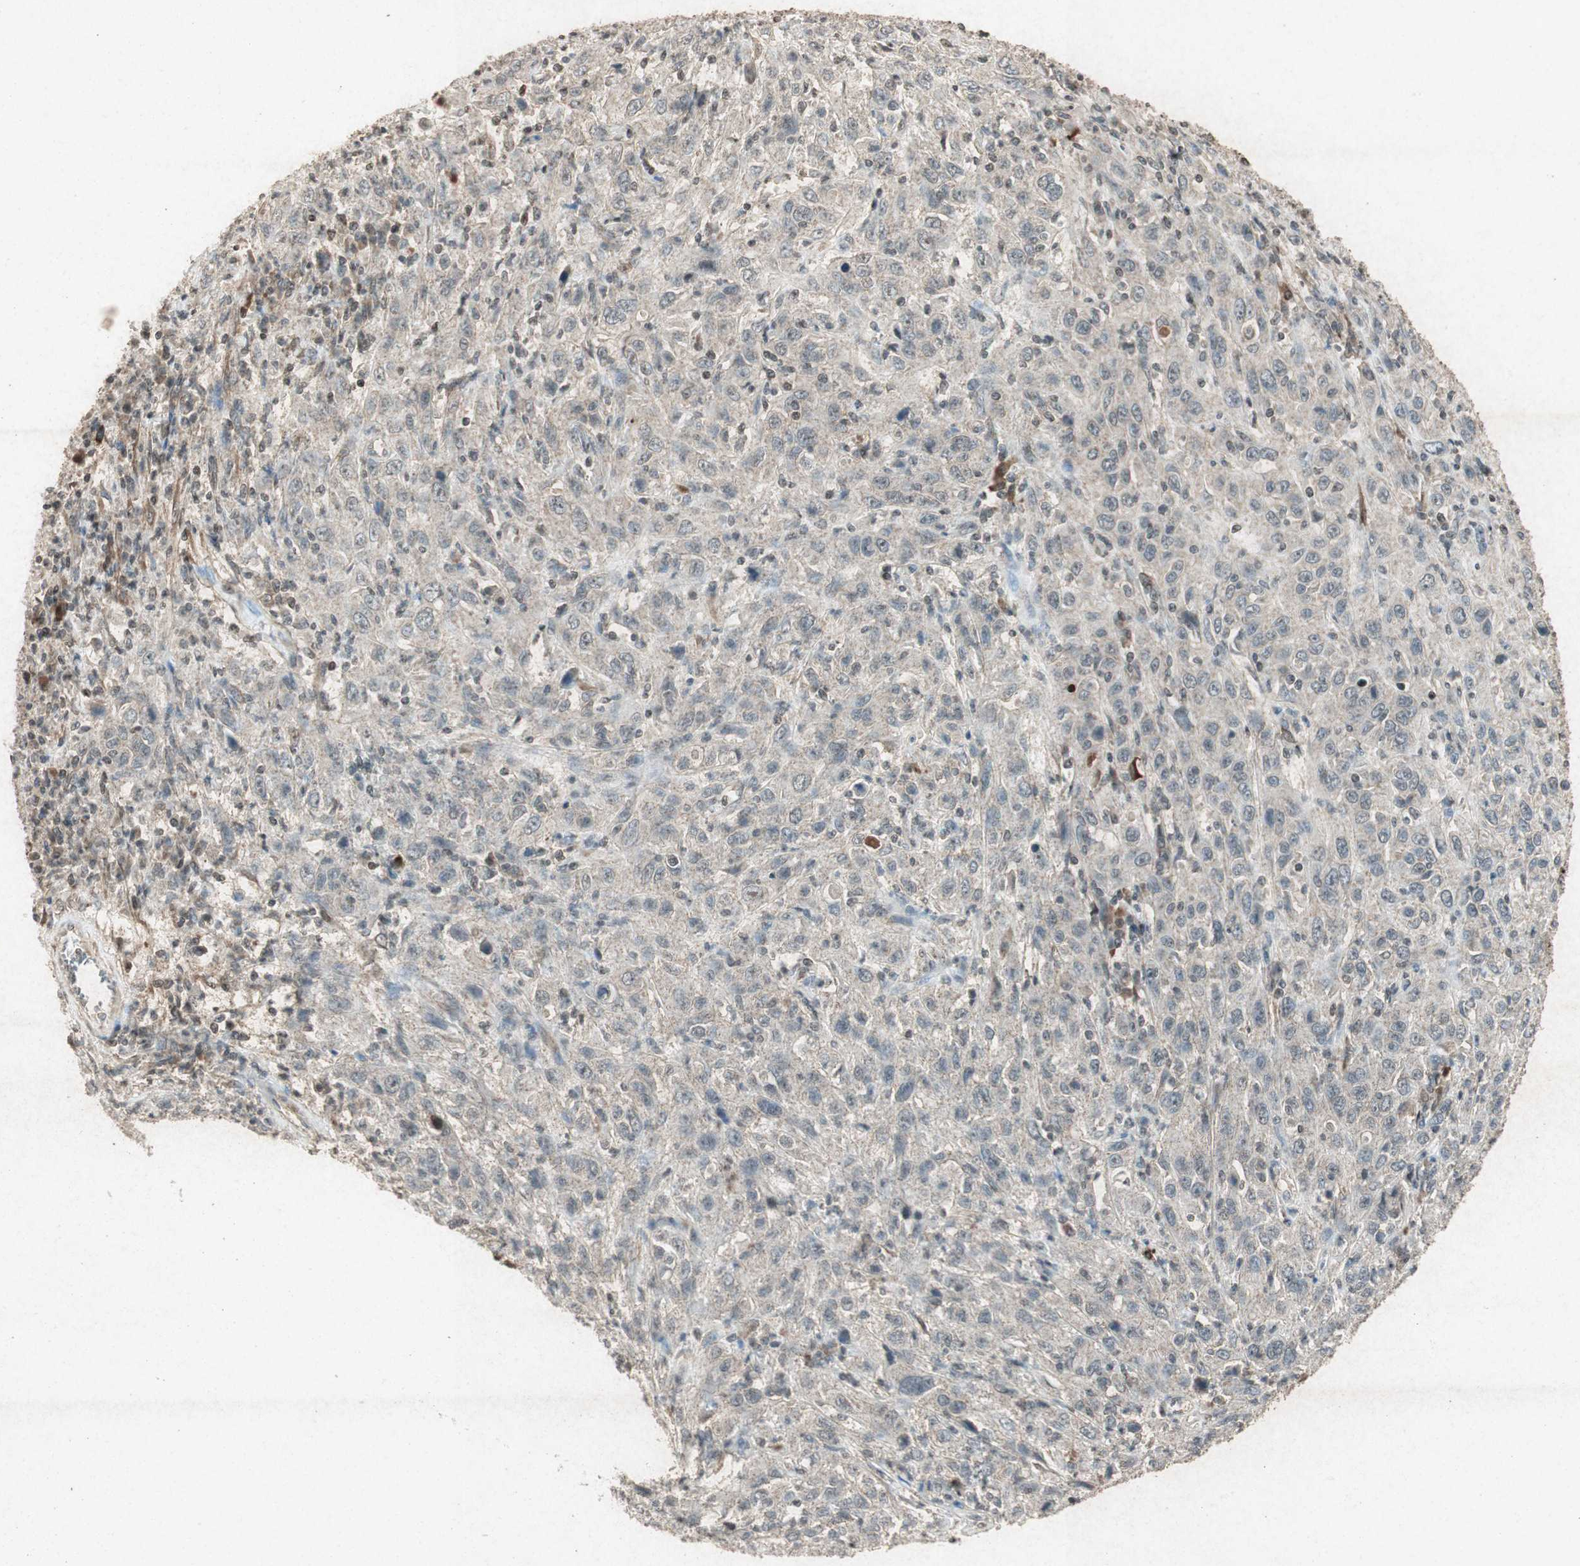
{"staining": {"intensity": "negative", "quantity": "none", "location": "none"}, "tissue": "cervical cancer", "cell_type": "Tumor cells", "image_type": "cancer", "snomed": [{"axis": "morphology", "description": "Squamous cell carcinoma, NOS"}, {"axis": "topography", "description": "Cervix"}], "caption": "Immunohistochemical staining of human cervical cancer (squamous cell carcinoma) reveals no significant expression in tumor cells.", "gene": "PRKG1", "patient": {"sex": "female", "age": 46}}